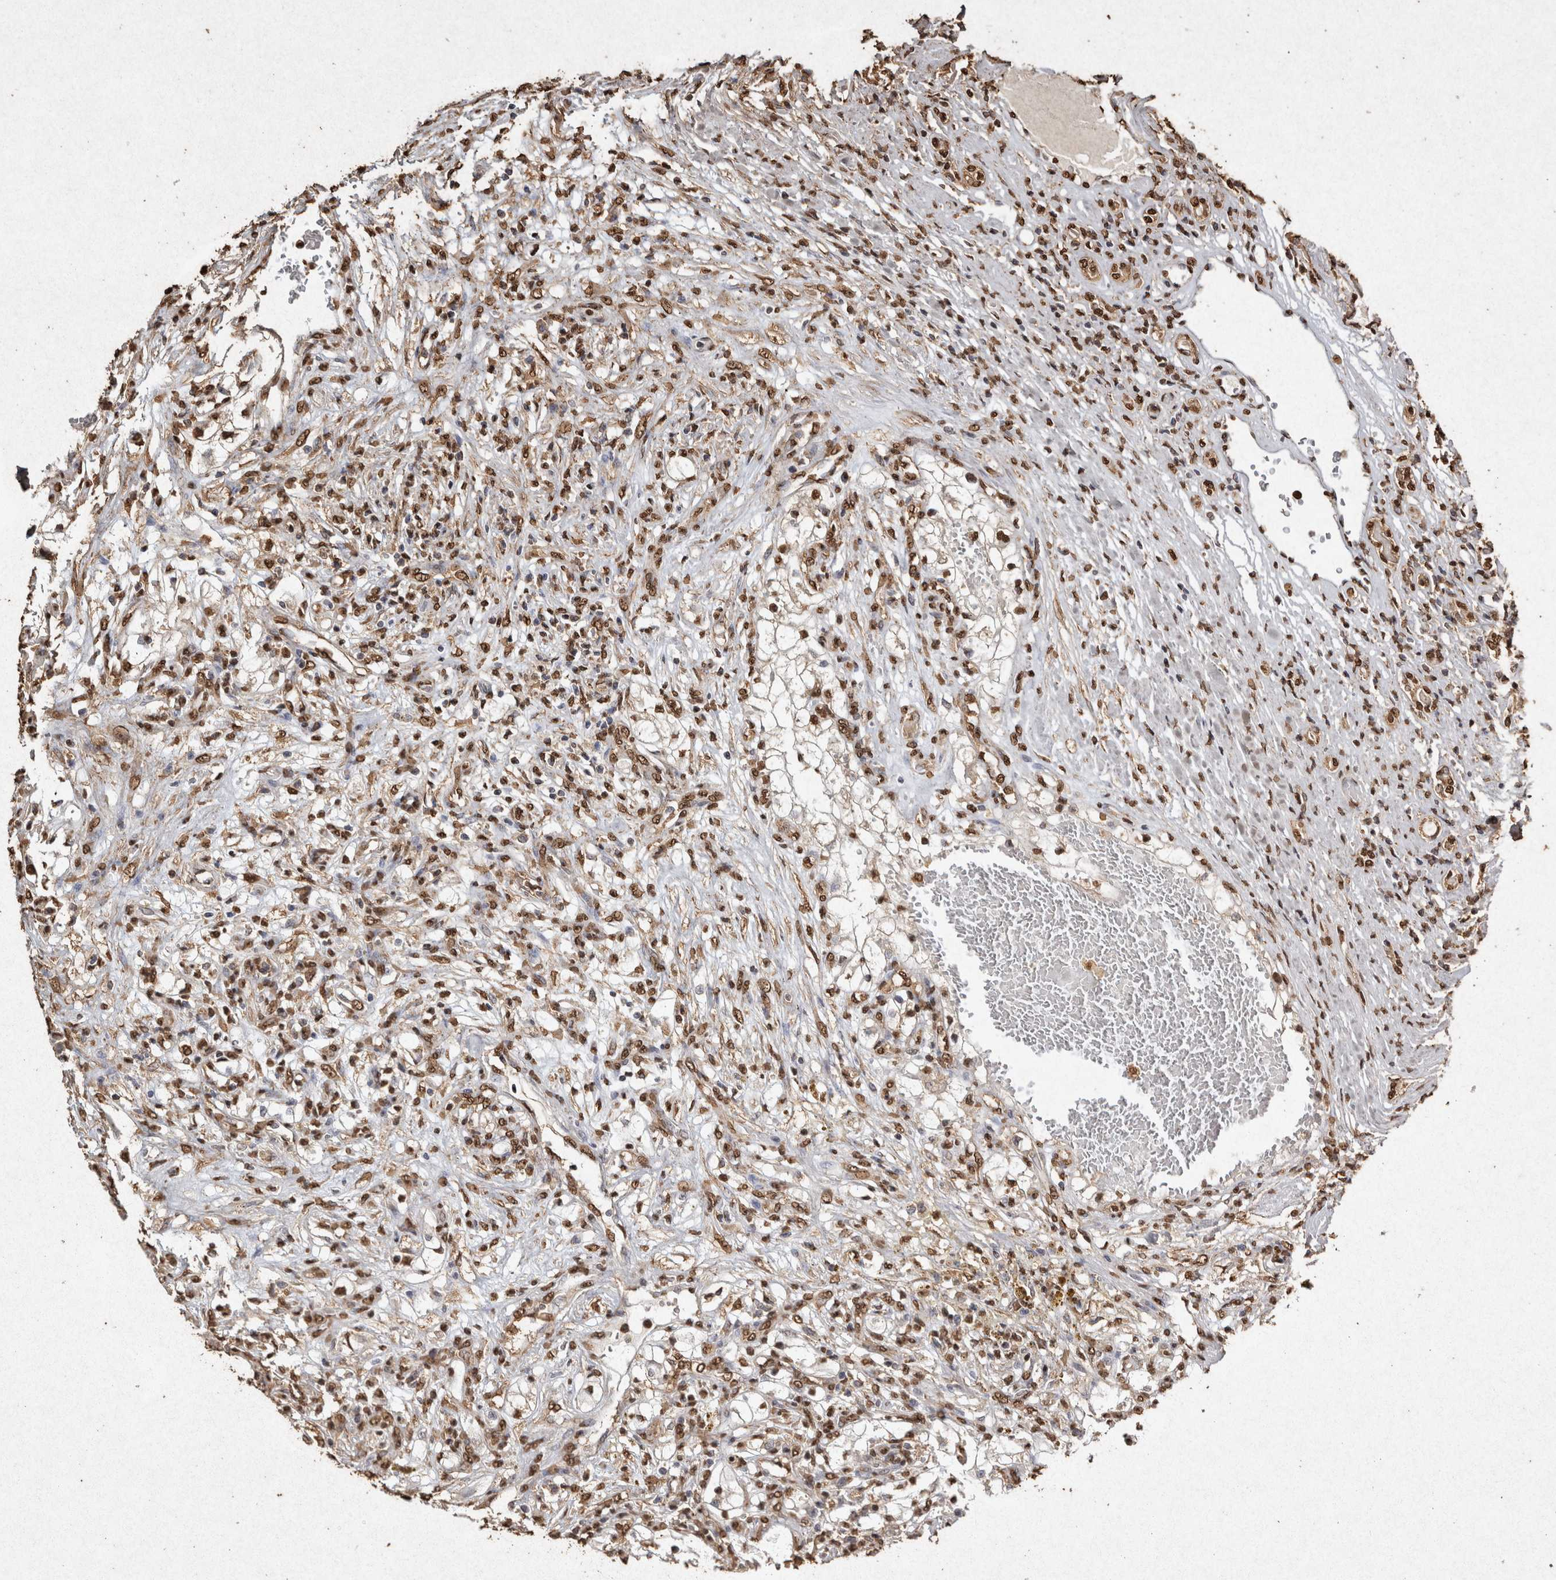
{"staining": {"intensity": "moderate", "quantity": ">75%", "location": "nuclear"}, "tissue": "renal cancer", "cell_type": "Tumor cells", "image_type": "cancer", "snomed": [{"axis": "morphology", "description": "Adenocarcinoma, NOS"}, {"axis": "topography", "description": "Kidney"}], "caption": "Immunohistochemical staining of human renal cancer (adenocarcinoma) exhibits medium levels of moderate nuclear positivity in about >75% of tumor cells.", "gene": "FSTL3", "patient": {"sex": "male", "age": 68}}